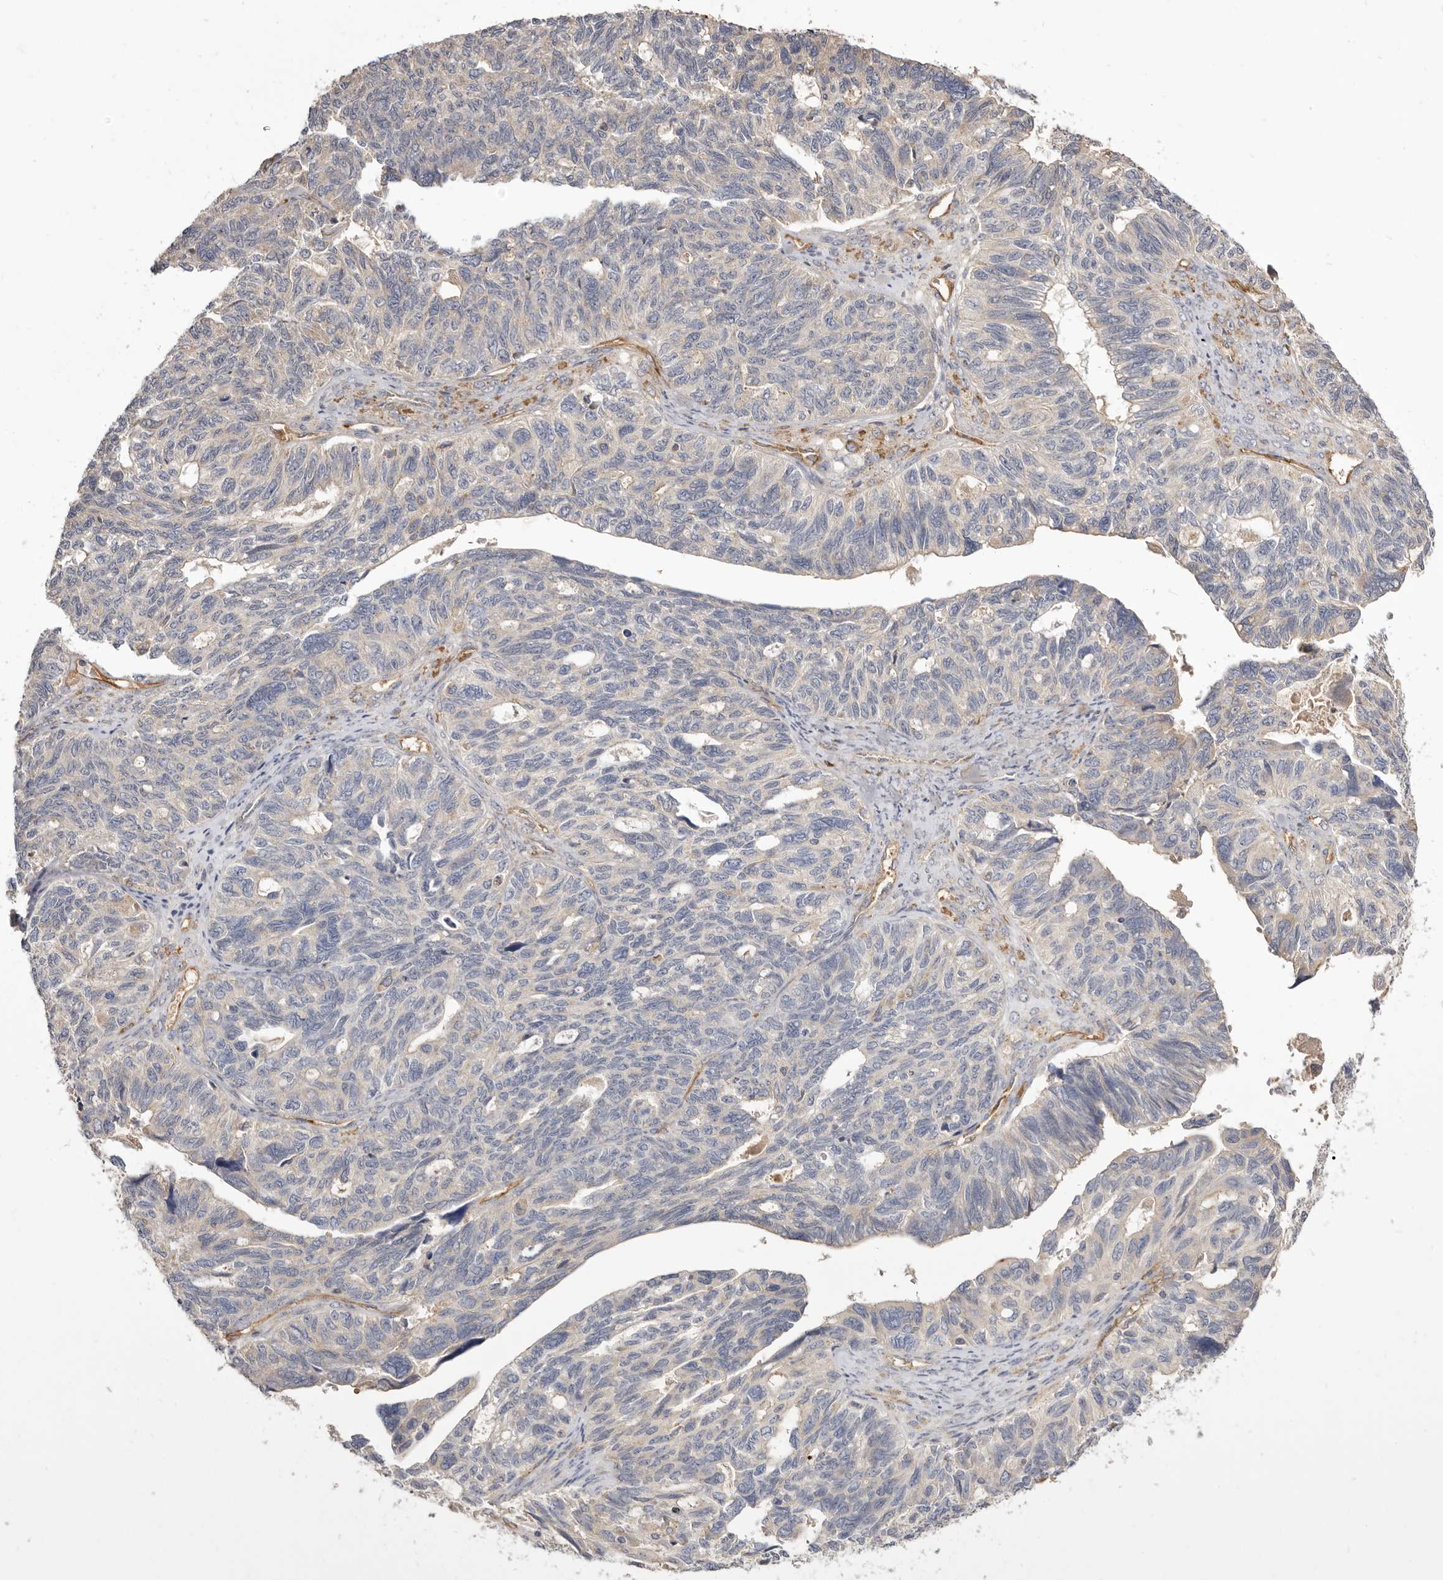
{"staining": {"intensity": "negative", "quantity": "none", "location": "none"}, "tissue": "ovarian cancer", "cell_type": "Tumor cells", "image_type": "cancer", "snomed": [{"axis": "morphology", "description": "Cystadenocarcinoma, serous, NOS"}, {"axis": "topography", "description": "Ovary"}], "caption": "The image displays no staining of tumor cells in ovarian cancer (serous cystadenocarcinoma).", "gene": "ADAMTS9", "patient": {"sex": "female", "age": 79}}